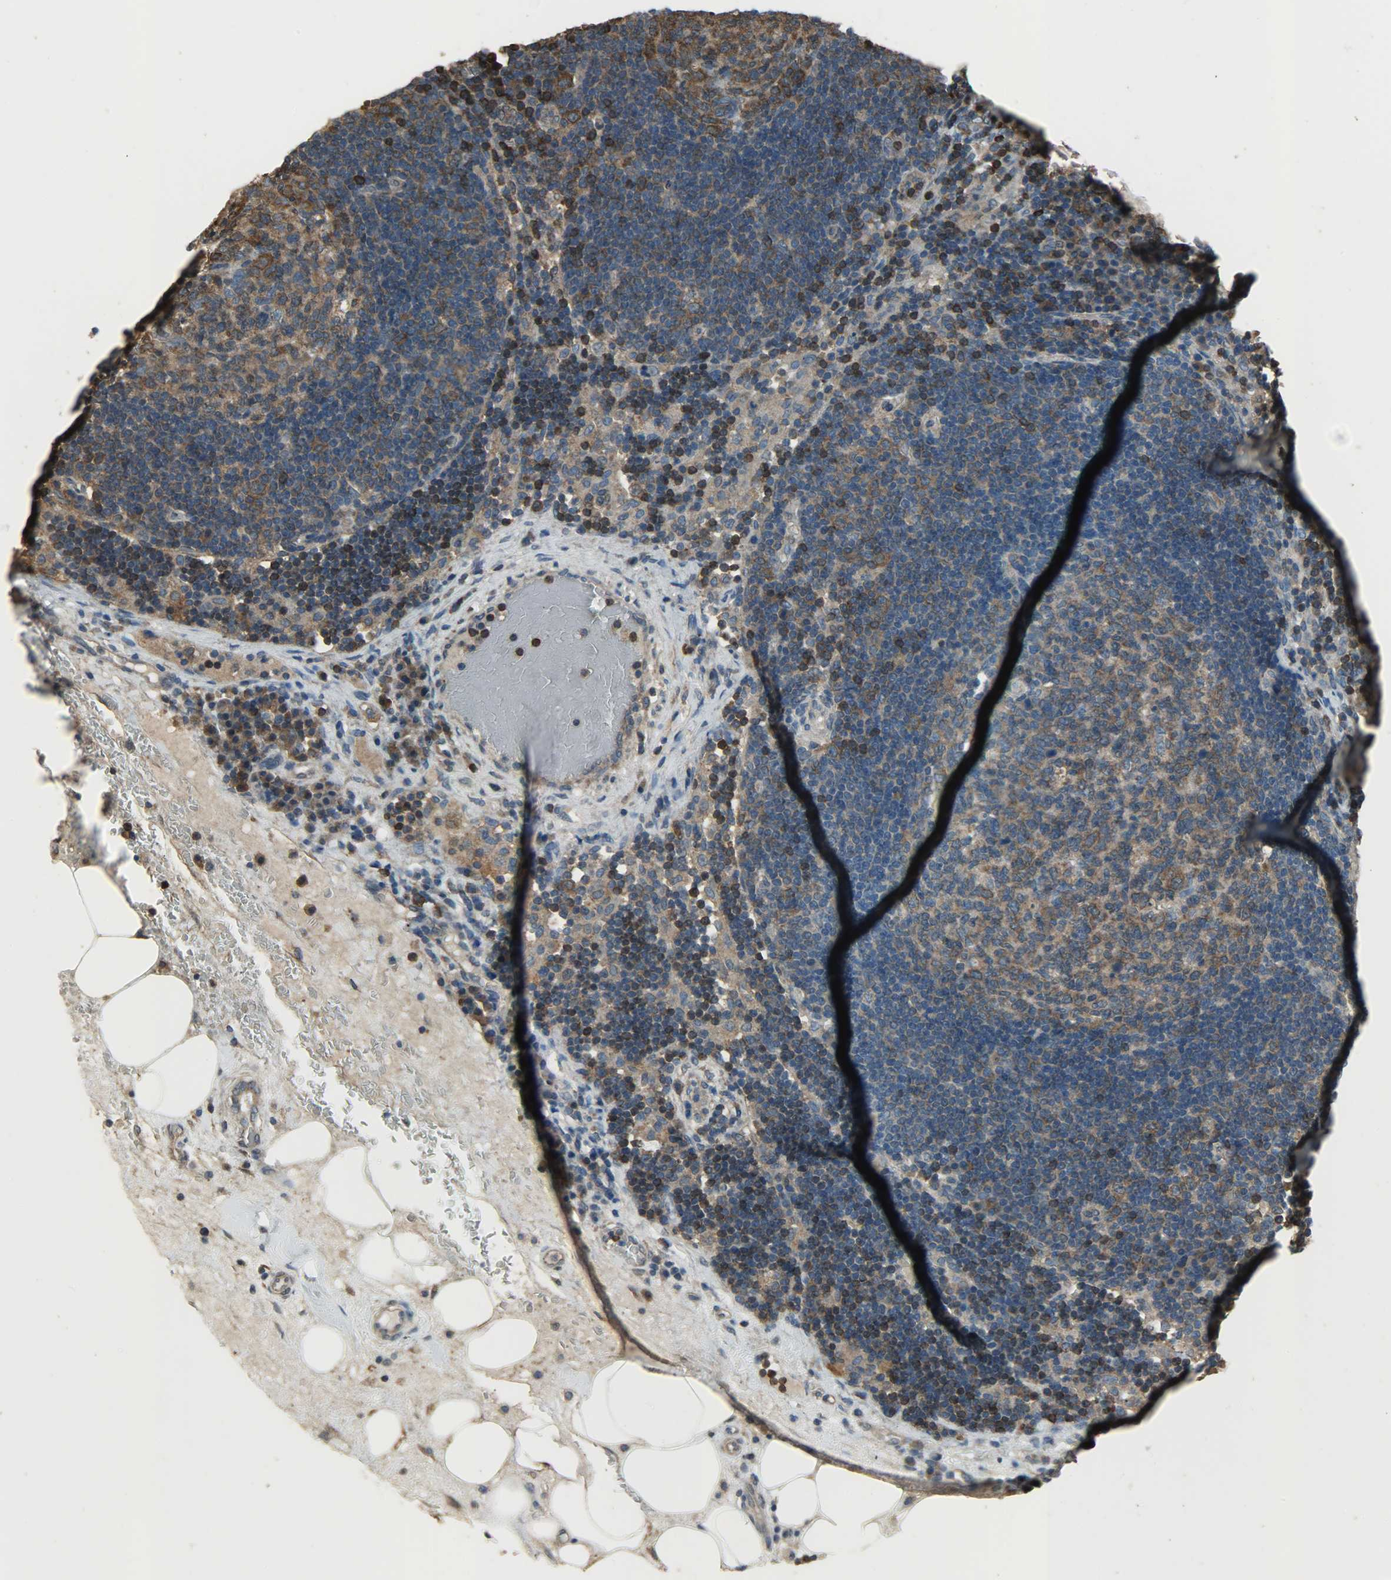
{"staining": {"intensity": "strong", "quantity": ">75%", "location": "cytoplasmic/membranous"}, "tissue": "lymph node", "cell_type": "Germinal center cells", "image_type": "normal", "snomed": [{"axis": "morphology", "description": "Normal tissue, NOS"}, {"axis": "morphology", "description": "Squamous cell carcinoma, metastatic, NOS"}, {"axis": "topography", "description": "Lymph node"}], "caption": "High-magnification brightfield microscopy of normal lymph node stained with DAB (3,3'-diaminobenzidine) (brown) and counterstained with hematoxylin (blue). germinal center cells exhibit strong cytoplasmic/membranous expression is seen in about>75% of cells.", "gene": "LDHB", "patient": {"sex": "female", "age": 53}}